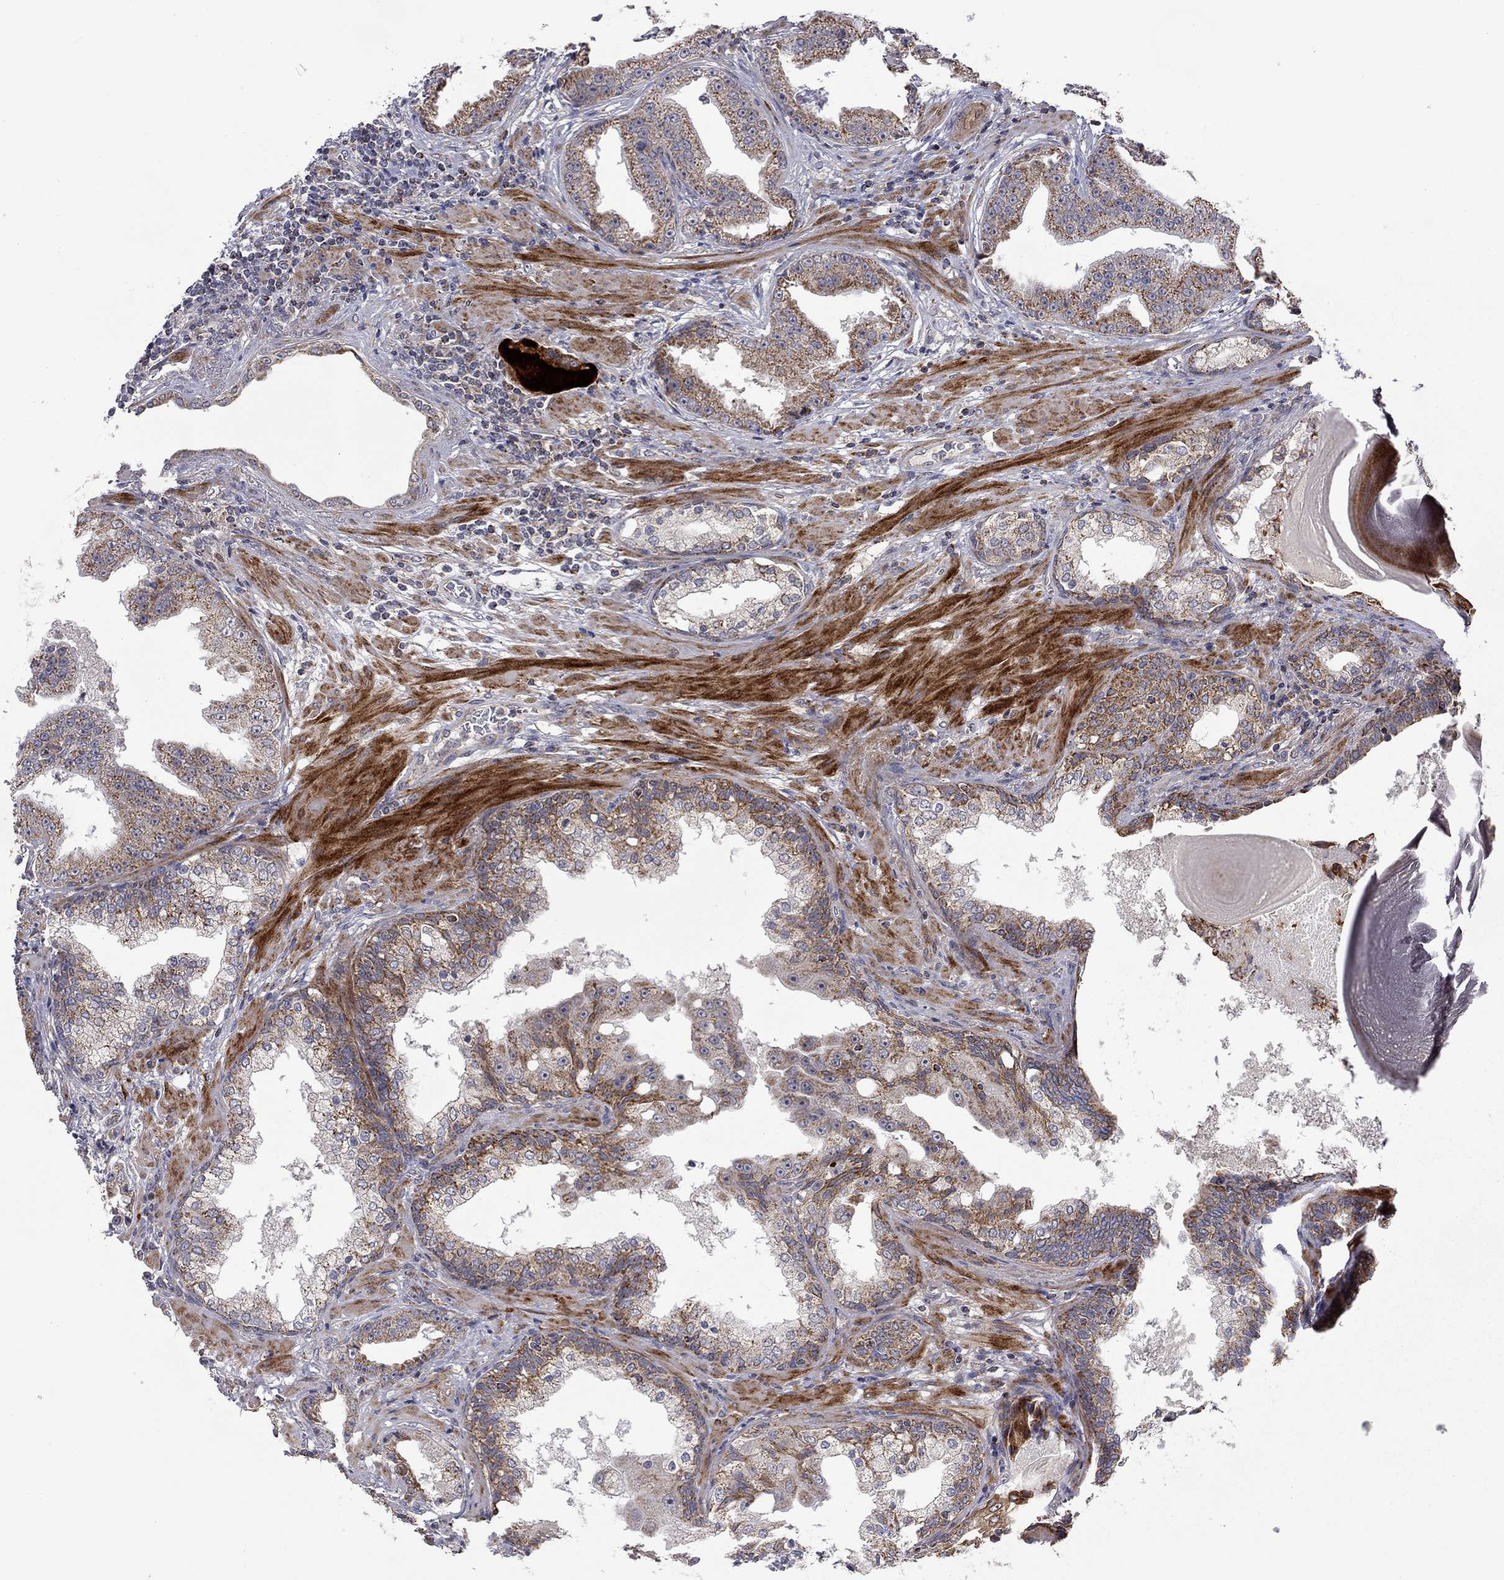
{"staining": {"intensity": "moderate", "quantity": "25%-75%", "location": "cytoplasmic/membranous"}, "tissue": "prostate cancer", "cell_type": "Tumor cells", "image_type": "cancer", "snomed": [{"axis": "morphology", "description": "Adenocarcinoma, Low grade"}, {"axis": "topography", "description": "Prostate"}], "caption": "Moderate cytoplasmic/membranous staining is present in approximately 25%-75% of tumor cells in prostate low-grade adenocarcinoma.", "gene": "IDS", "patient": {"sex": "male", "age": 62}}